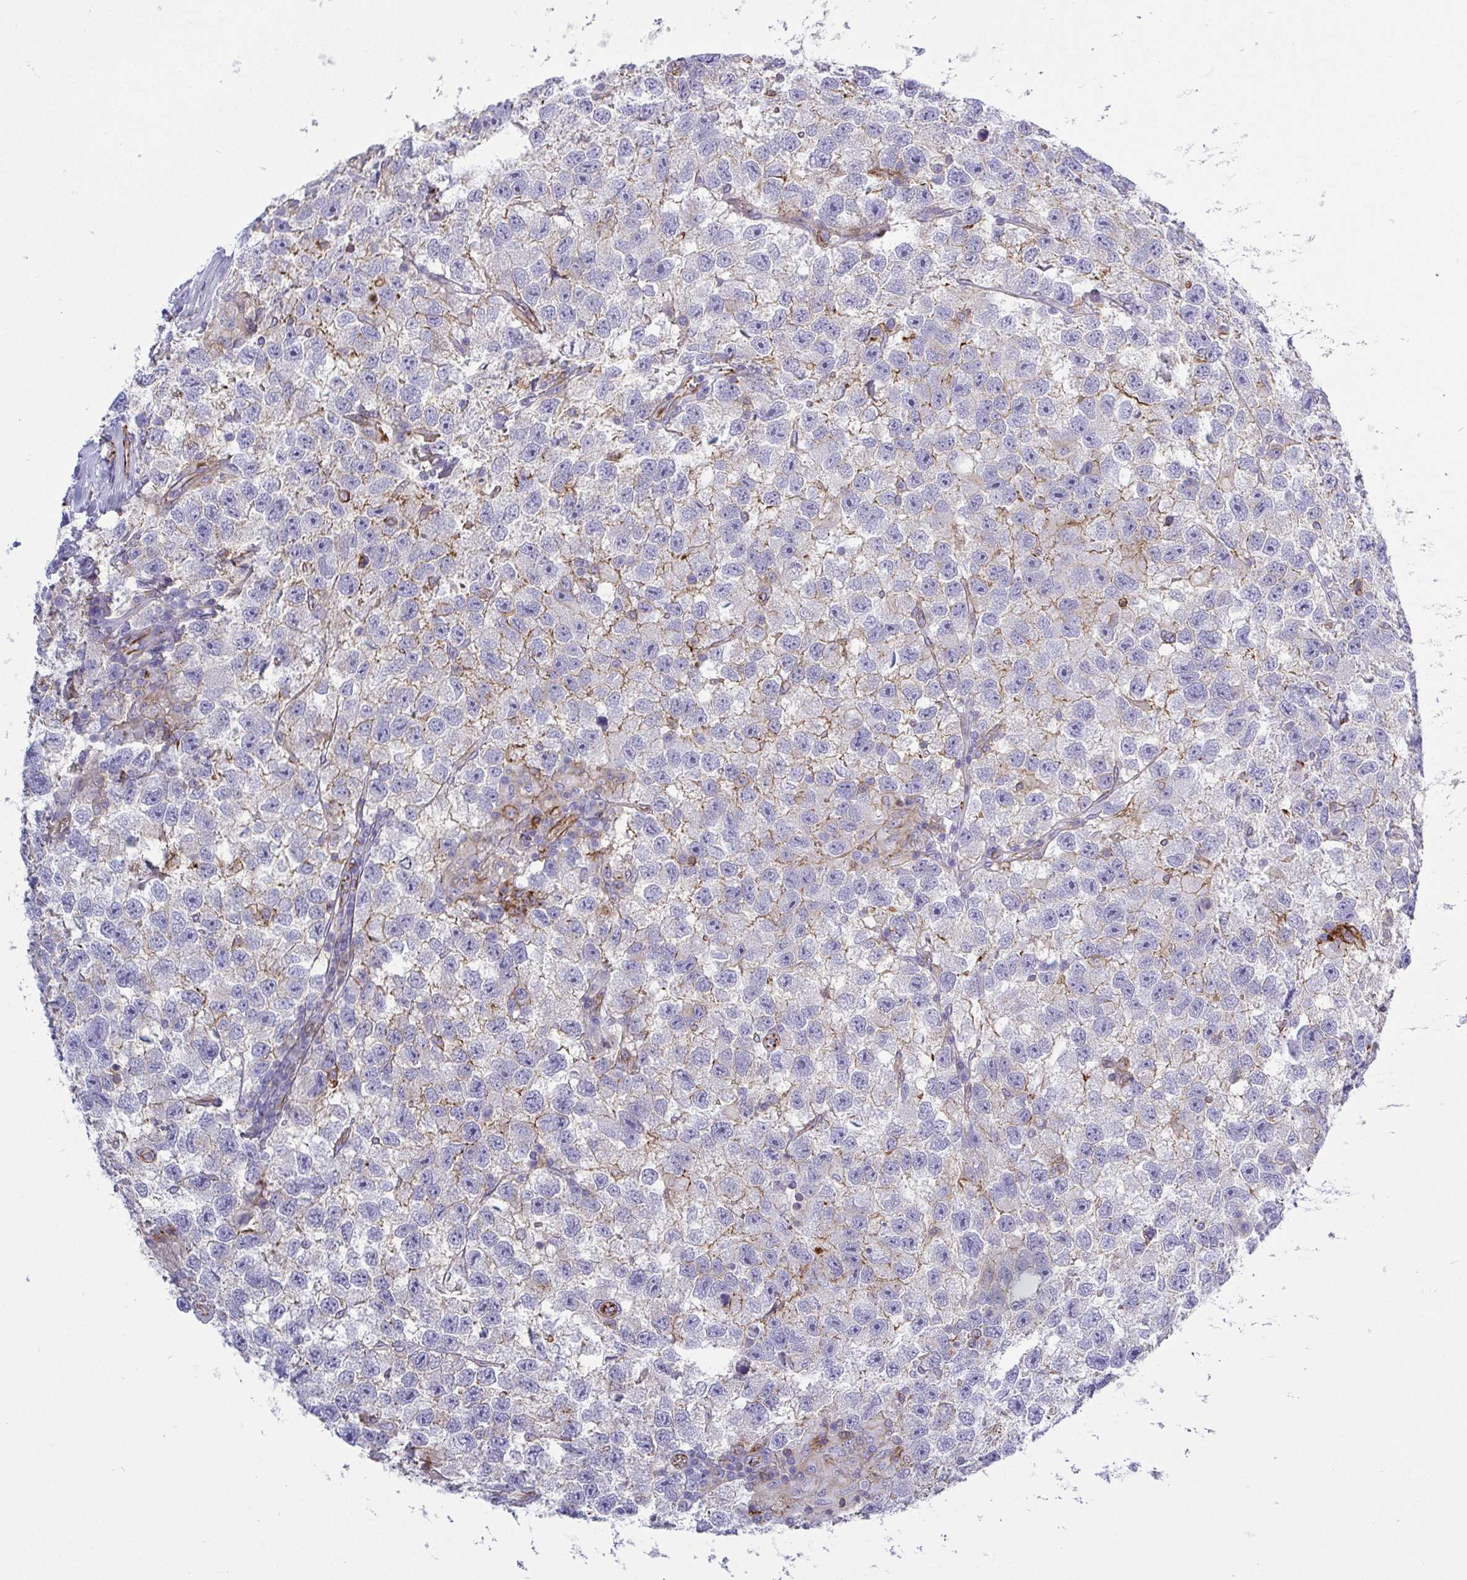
{"staining": {"intensity": "negative", "quantity": "none", "location": "none"}, "tissue": "testis cancer", "cell_type": "Tumor cells", "image_type": "cancer", "snomed": [{"axis": "morphology", "description": "Seminoma, NOS"}, {"axis": "topography", "description": "Testis"}], "caption": "This is a histopathology image of IHC staining of testis seminoma, which shows no positivity in tumor cells. The staining is performed using DAB (3,3'-diaminobenzidine) brown chromogen with nuclei counter-stained in using hematoxylin.", "gene": "LIMA1", "patient": {"sex": "male", "age": 26}}